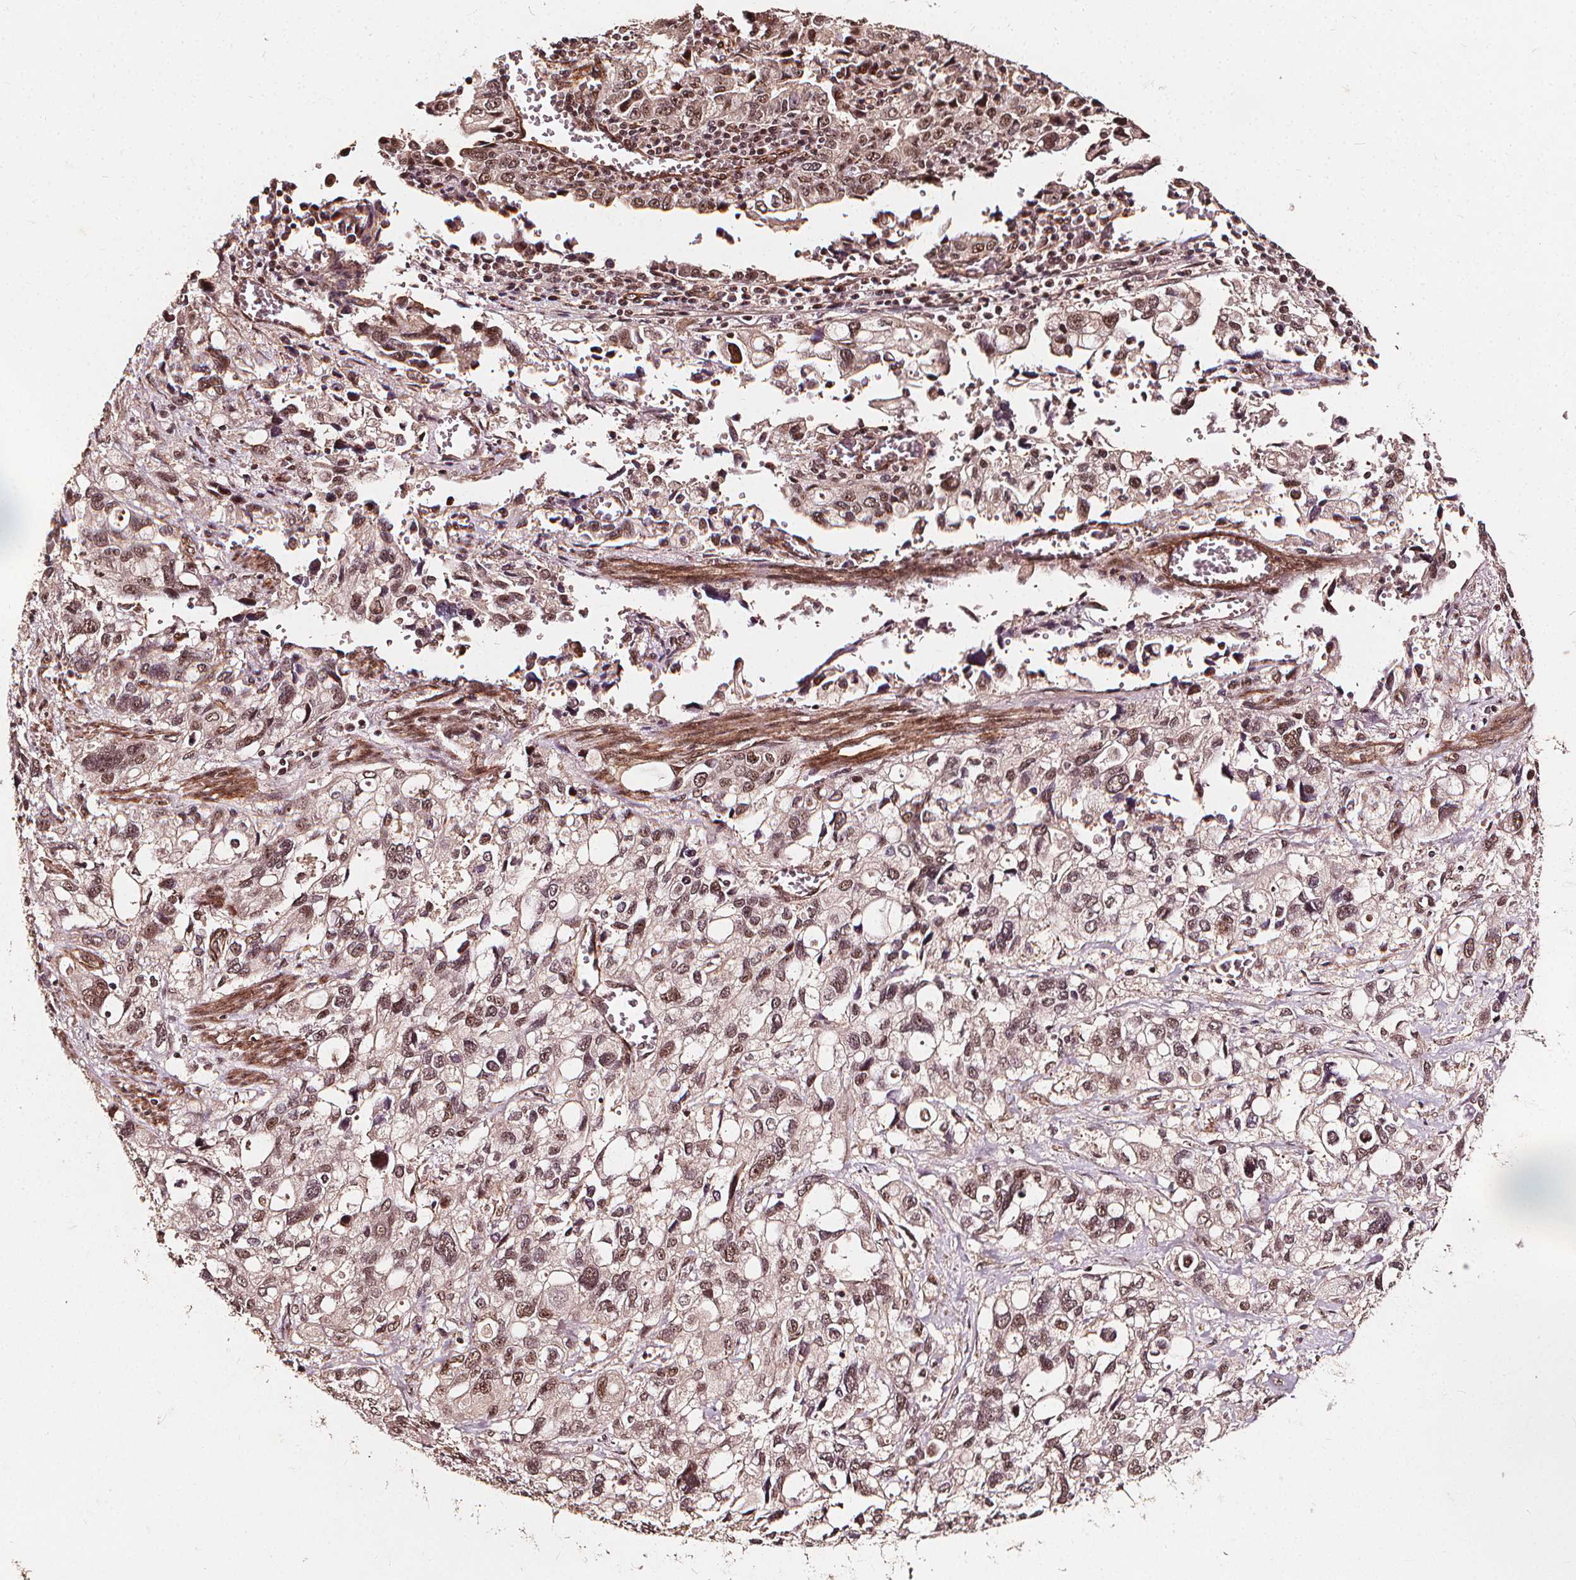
{"staining": {"intensity": "moderate", "quantity": ">75%", "location": "nuclear"}, "tissue": "stomach cancer", "cell_type": "Tumor cells", "image_type": "cancer", "snomed": [{"axis": "morphology", "description": "Adenocarcinoma, NOS"}, {"axis": "topography", "description": "Stomach, upper"}], "caption": "A photomicrograph of human stomach adenocarcinoma stained for a protein exhibits moderate nuclear brown staining in tumor cells.", "gene": "EXOSC9", "patient": {"sex": "female", "age": 81}}